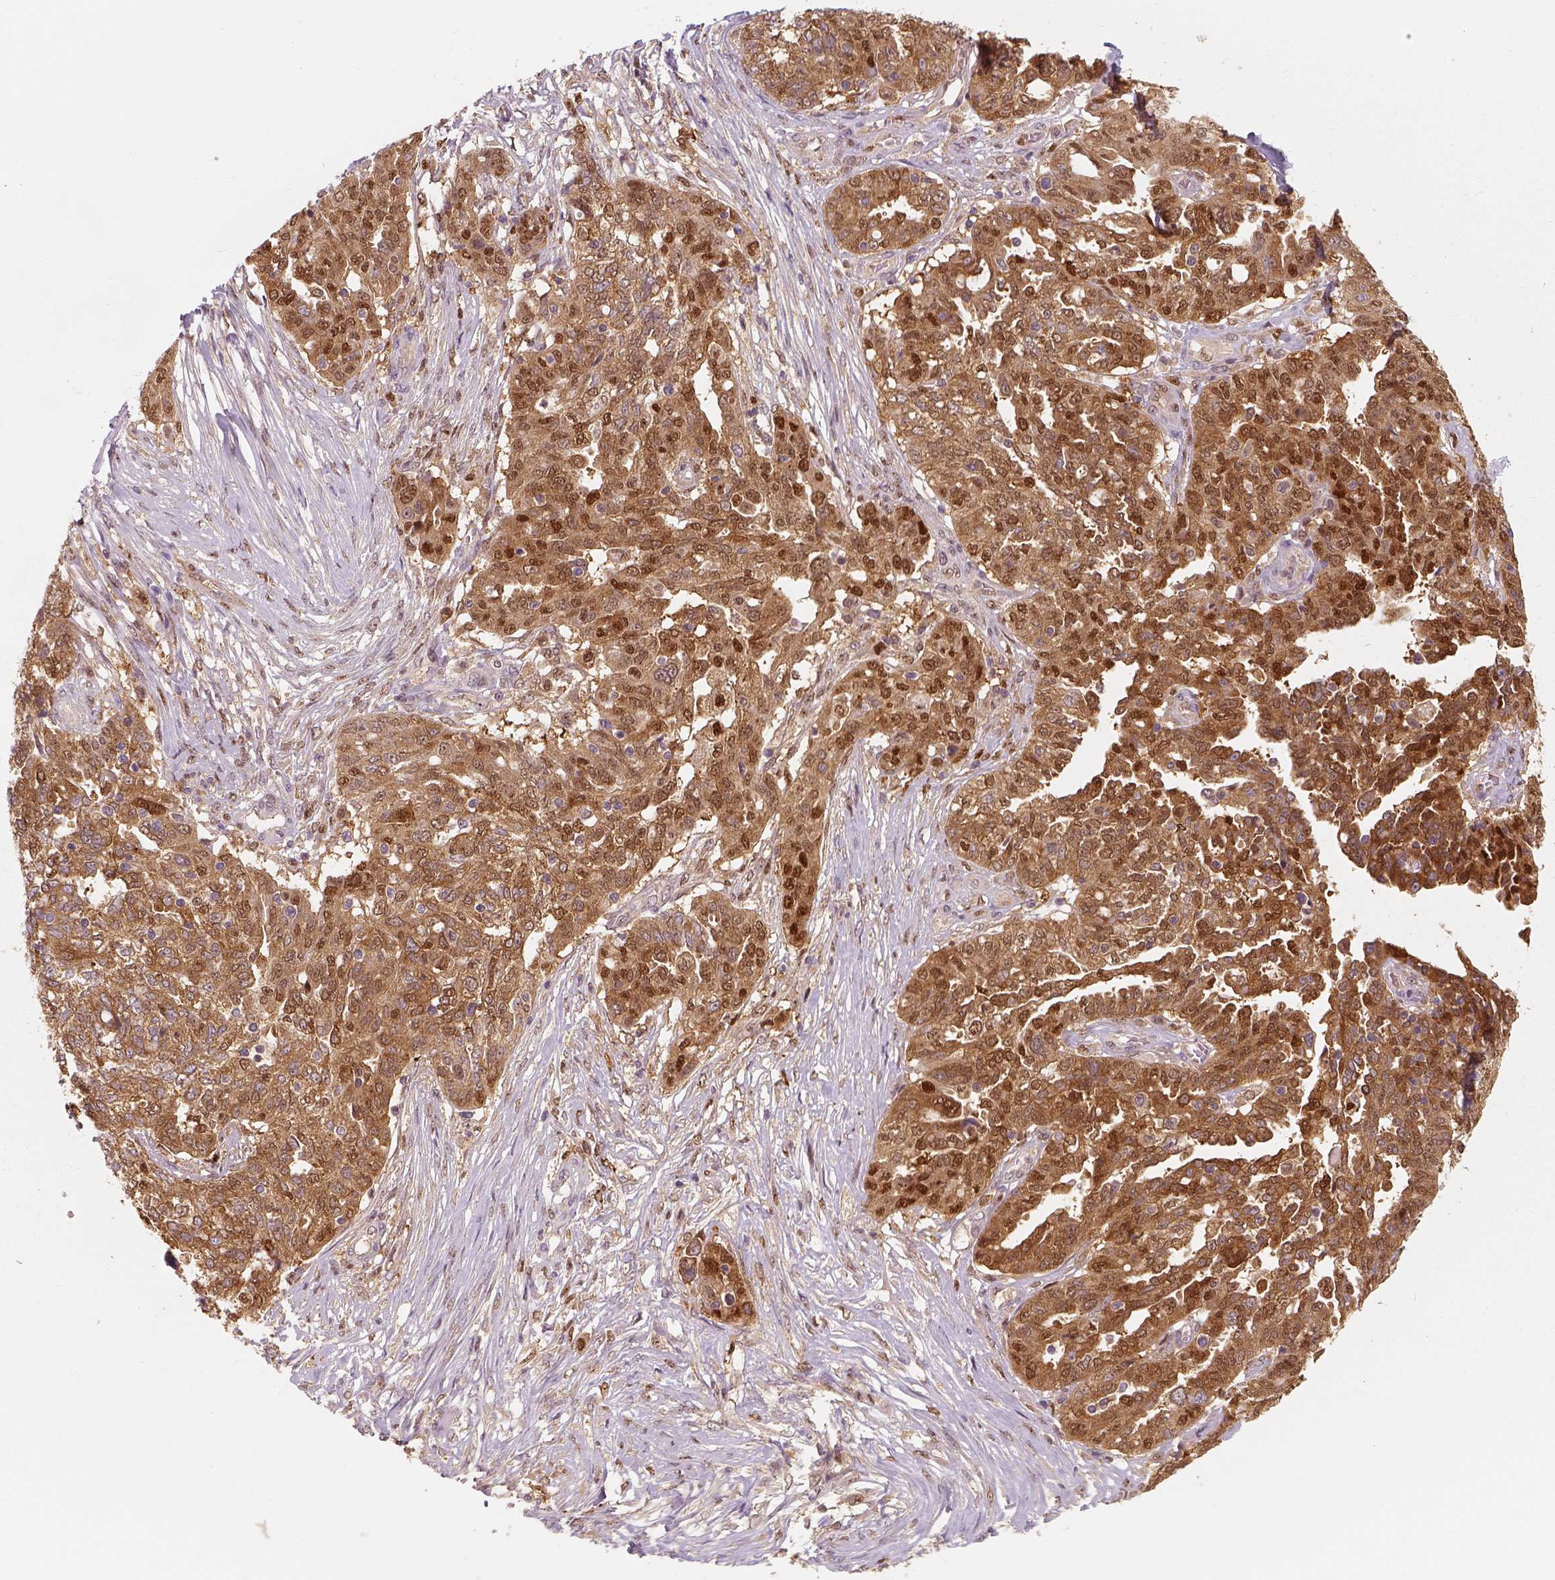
{"staining": {"intensity": "strong", "quantity": "<25%", "location": "cytoplasmic/membranous,nuclear"}, "tissue": "ovarian cancer", "cell_type": "Tumor cells", "image_type": "cancer", "snomed": [{"axis": "morphology", "description": "Cystadenocarcinoma, serous, NOS"}, {"axis": "topography", "description": "Ovary"}], "caption": "High-power microscopy captured an immunohistochemistry (IHC) image of ovarian cancer (serous cystadenocarcinoma), revealing strong cytoplasmic/membranous and nuclear positivity in approximately <25% of tumor cells. The protein of interest is shown in brown color, while the nuclei are stained blue.", "gene": "SQSTM1", "patient": {"sex": "female", "age": 67}}